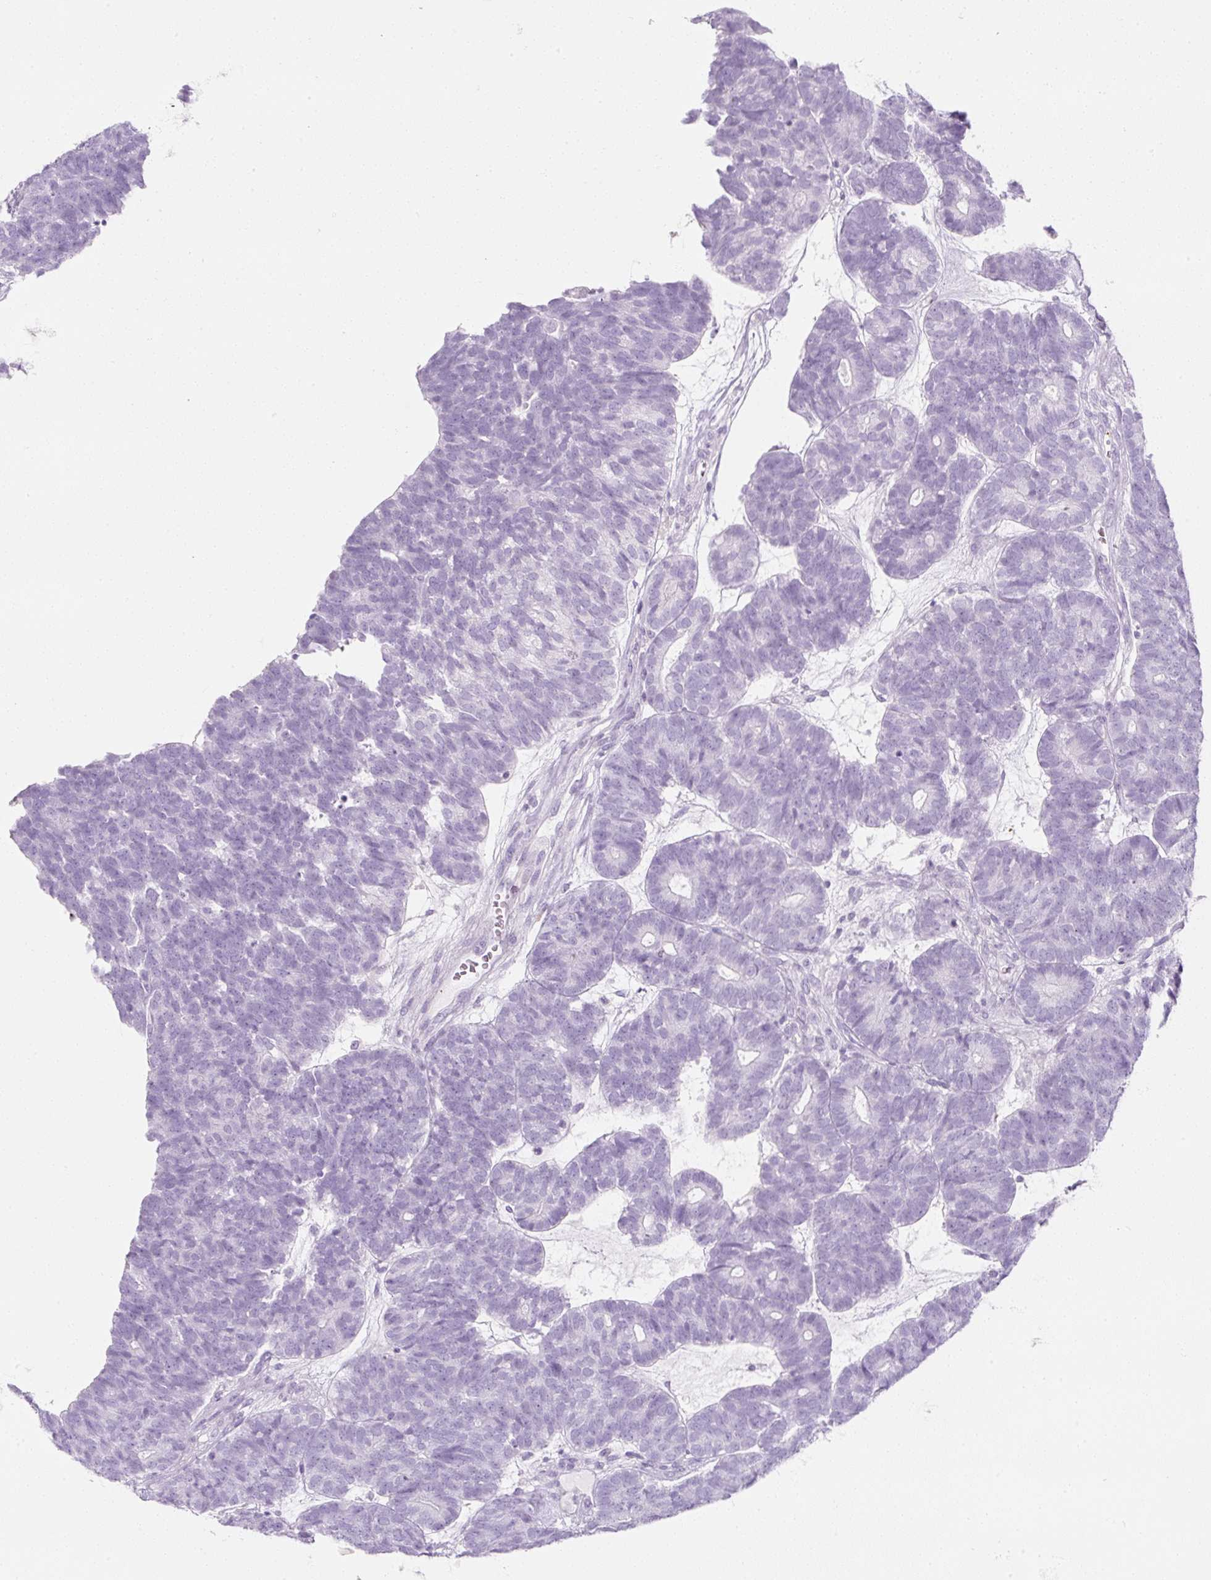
{"staining": {"intensity": "negative", "quantity": "none", "location": "none"}, "tissue": "head and neck cancer", "cell_type": "Tumor cells", "image_type": "cancer", "snomed": [{"axis": "morphology", "description": "Adenocarcinoma, NOS"}, {"axis": "topography", "description": "Head-Neck"}], "caption": "The image demonstrates no significant expression in tumor cells of adenocarcinoma (head and neck).", "gene": "PF4V1", "patient": {"sex": "female", "age": 81}}